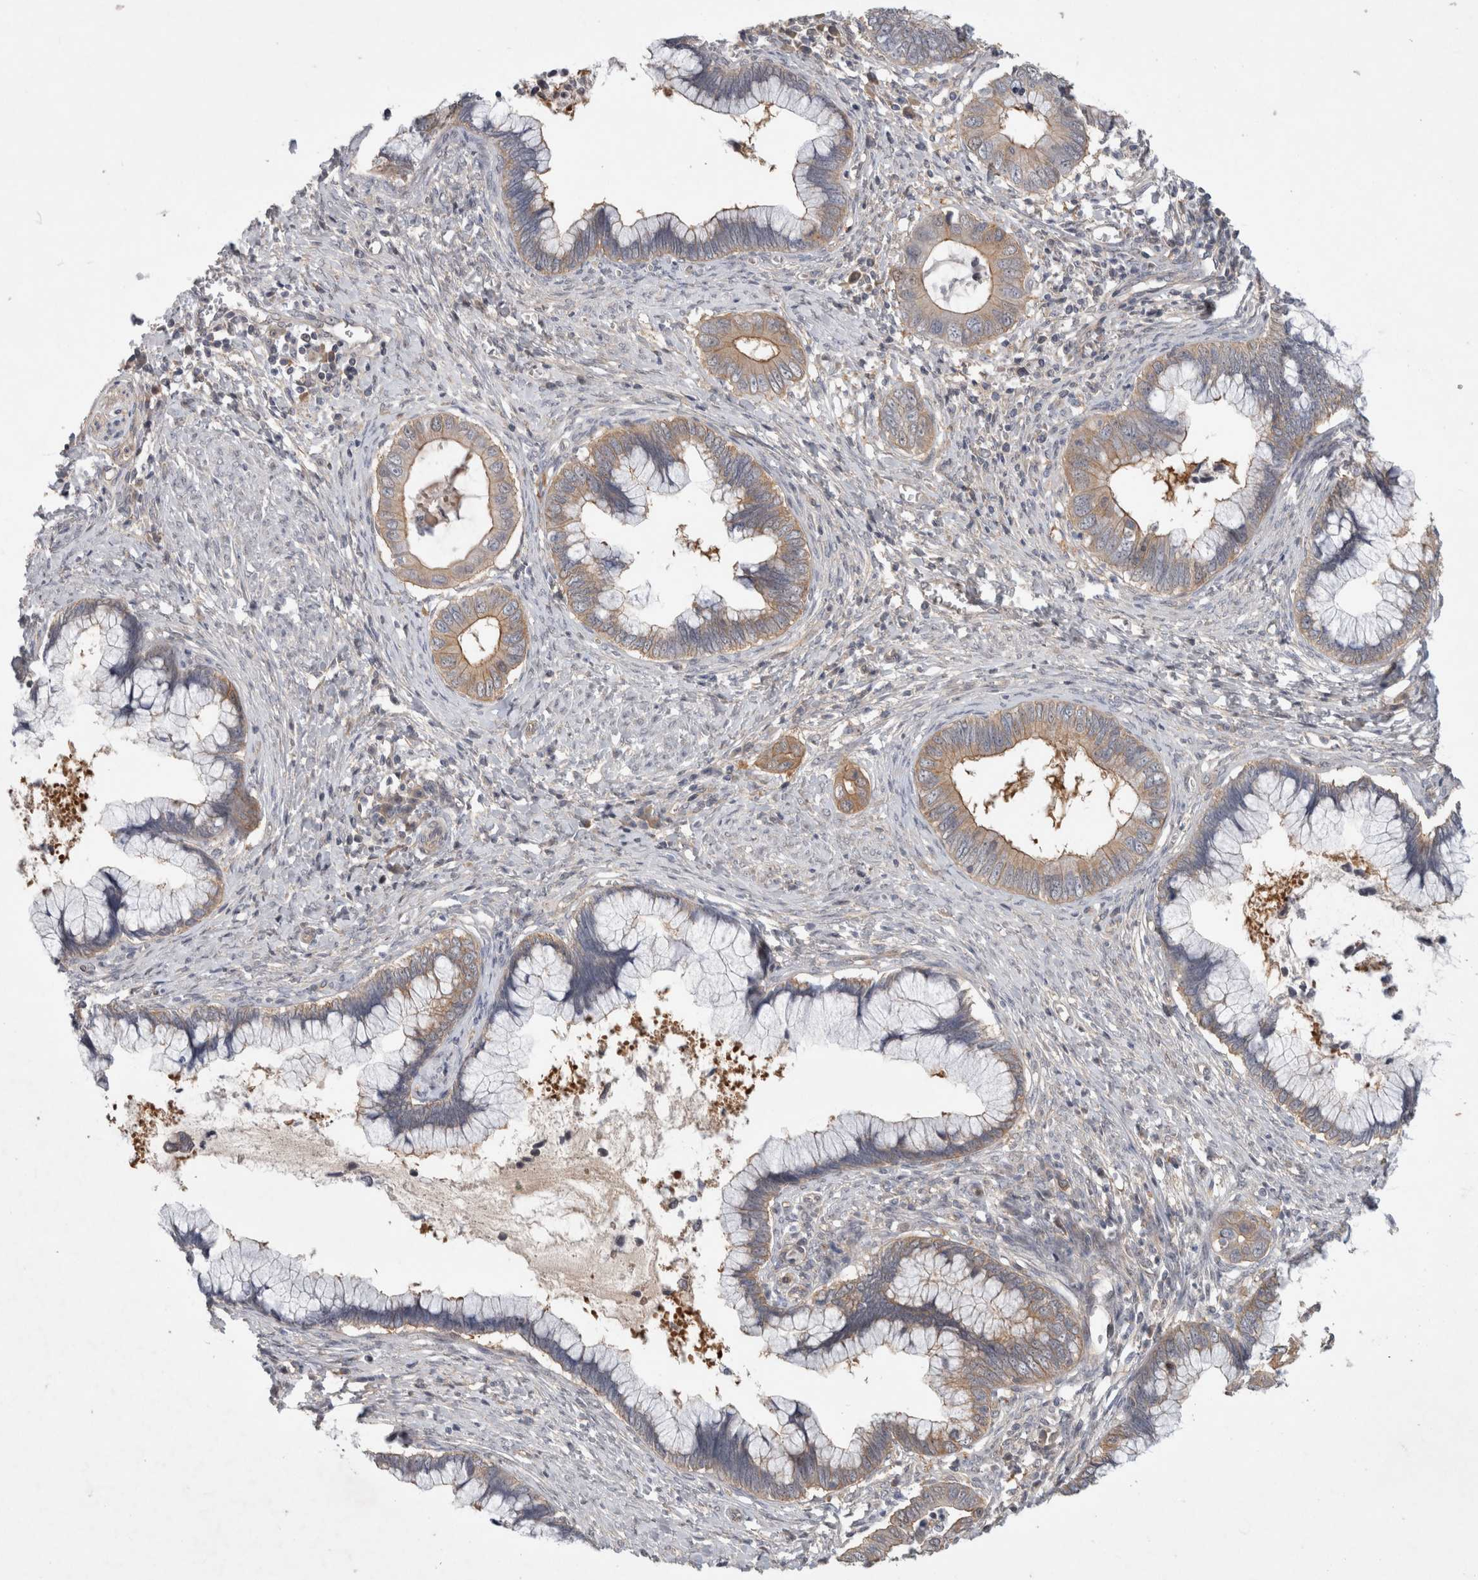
{"staining": {"intensity": "moderate", "quantity": "25%-75%", "location": "cytoplasmic/membranous"}, "tissue": "cervical cancer", "cell_type": "Tumor cells", "image_type": "cancer", "snomed": [{"axis": "morphology", "description": "Adenocarcinoma, NOS"}, {"axis": "topography", "description": "Cervix"}], "caption": "This is an image of immunohistochemistry (IHC) staining of cervical adenocarcinoma, which shows moderate positivity in the cytoplasmic/membranous of tumor cells.", "gene": "CERS3", "patient": {"sex": "female", "age": 44}}